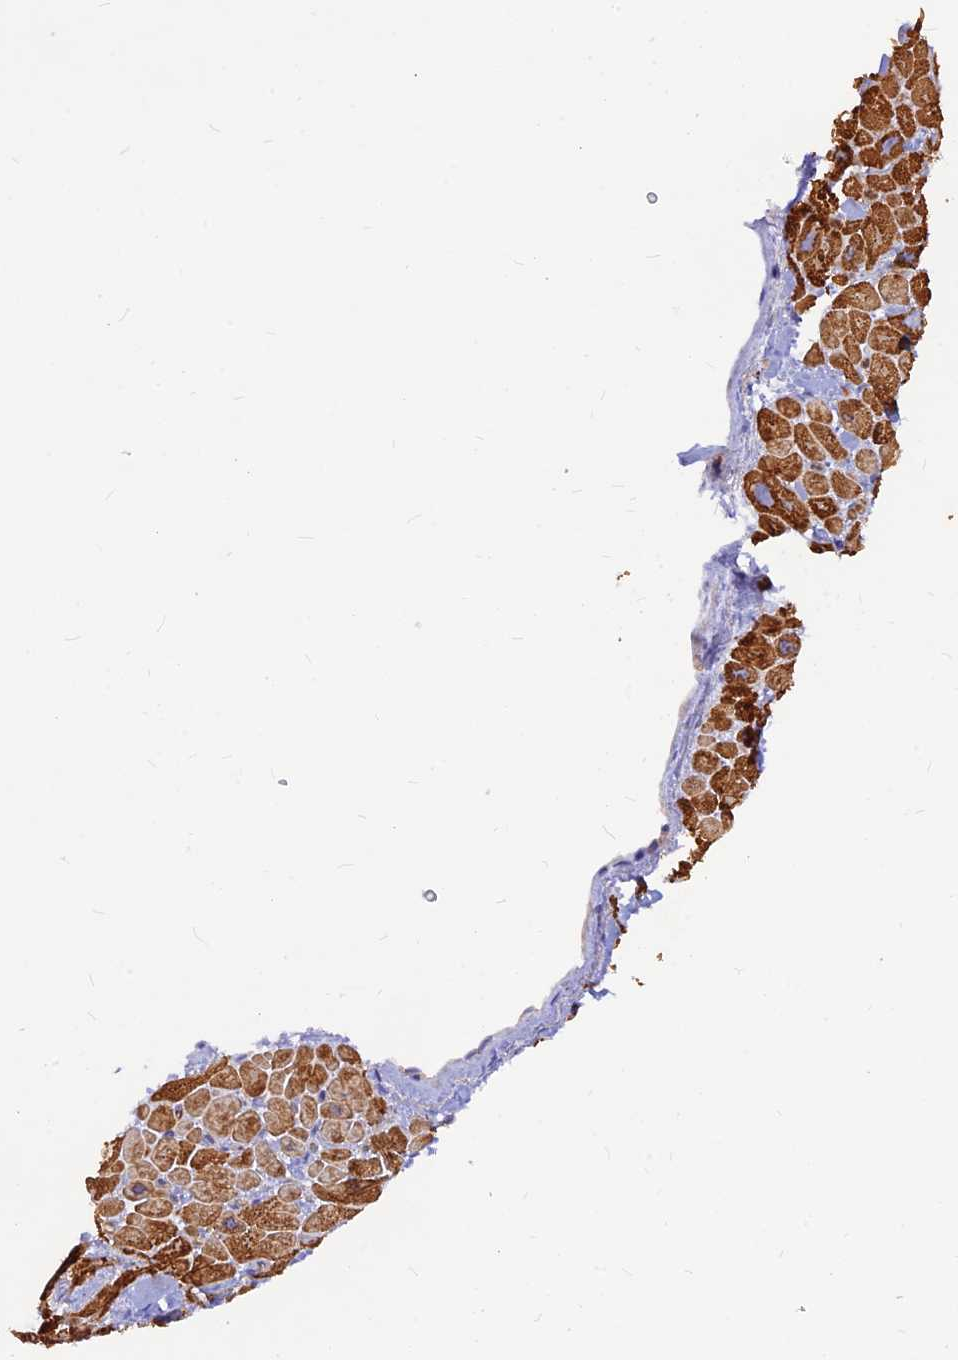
{"staining": {"intensity": "strong", "quantity": ">75%", "location": "cytoplasmic/membranous"}, "tissue": "heart muscle", "cell_type": "Cardiomyocytes", "image_type": "normal", "snomed": [{"axis": "morphology", "description": "Normal tissue, NOS"}, {"axis": "topography", "description": "Heart"}], "caption": "The micrograph exhibits a brown stain indicating the presence of a protein in the cytoplasmic/membranous of cardiomyocytes in heart muscle.", "gene": "DENND2D", "patient": {"sex": "male", "age": 65}}